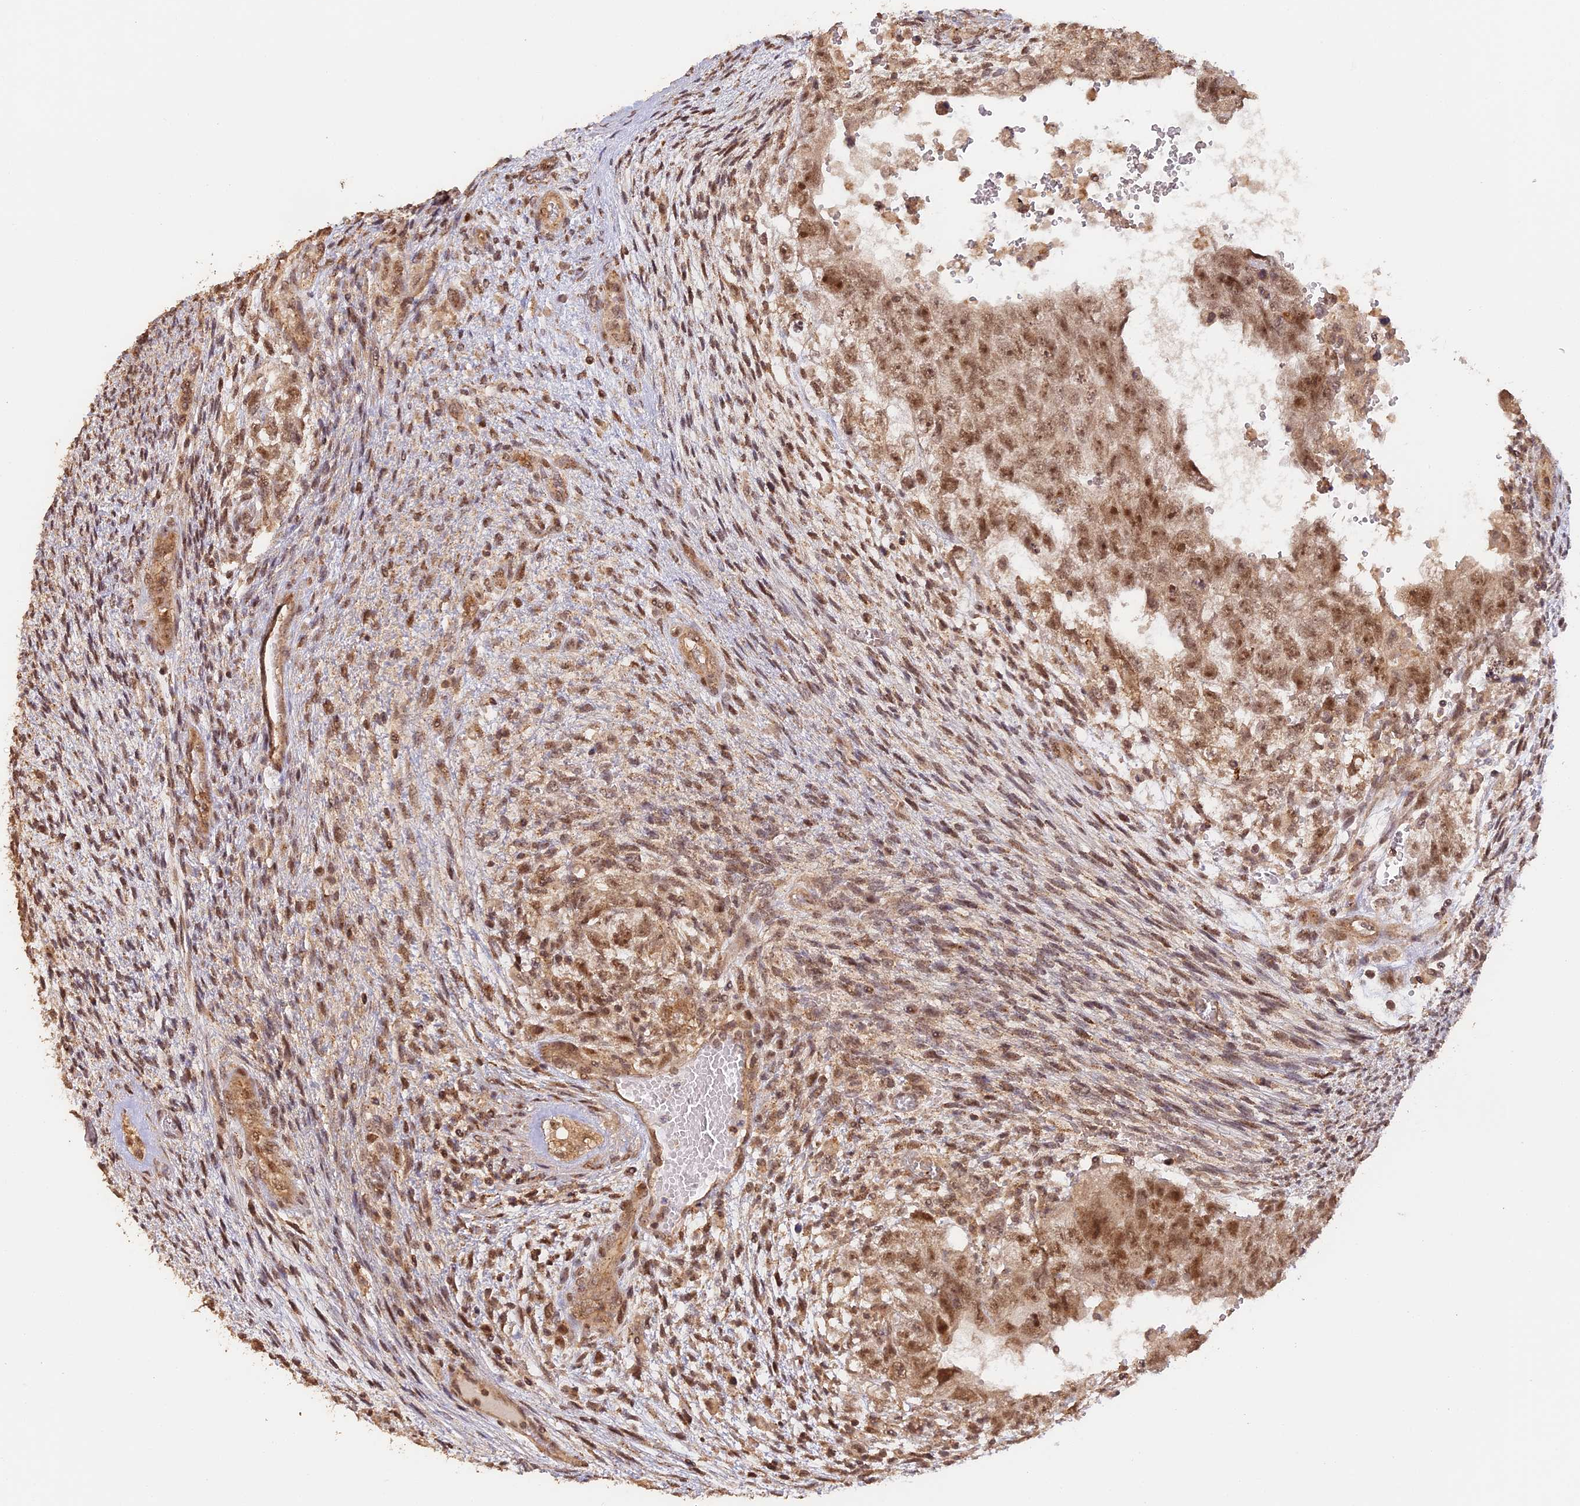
{"staining": {"intensity": "moderate", "quantity": ">75%", "location": "nuclear"}, "tissue": "testis cancer", "cell_type": "Tumor cells", "image_type": "cancer", "snomed": [{"axis": "morphology", "description": "Carcinoma, Embryonal, NOS"}, {"axis": "topography", "description": "Testis"}], "caption": "Protein staining of testis cancer (embryonal carcinoma) tissue displays moderate nuclear positivity in approximately >75% of tumor cells.", "gene": "MYBL2", "patient": {"sex": "male", "age": 26}}